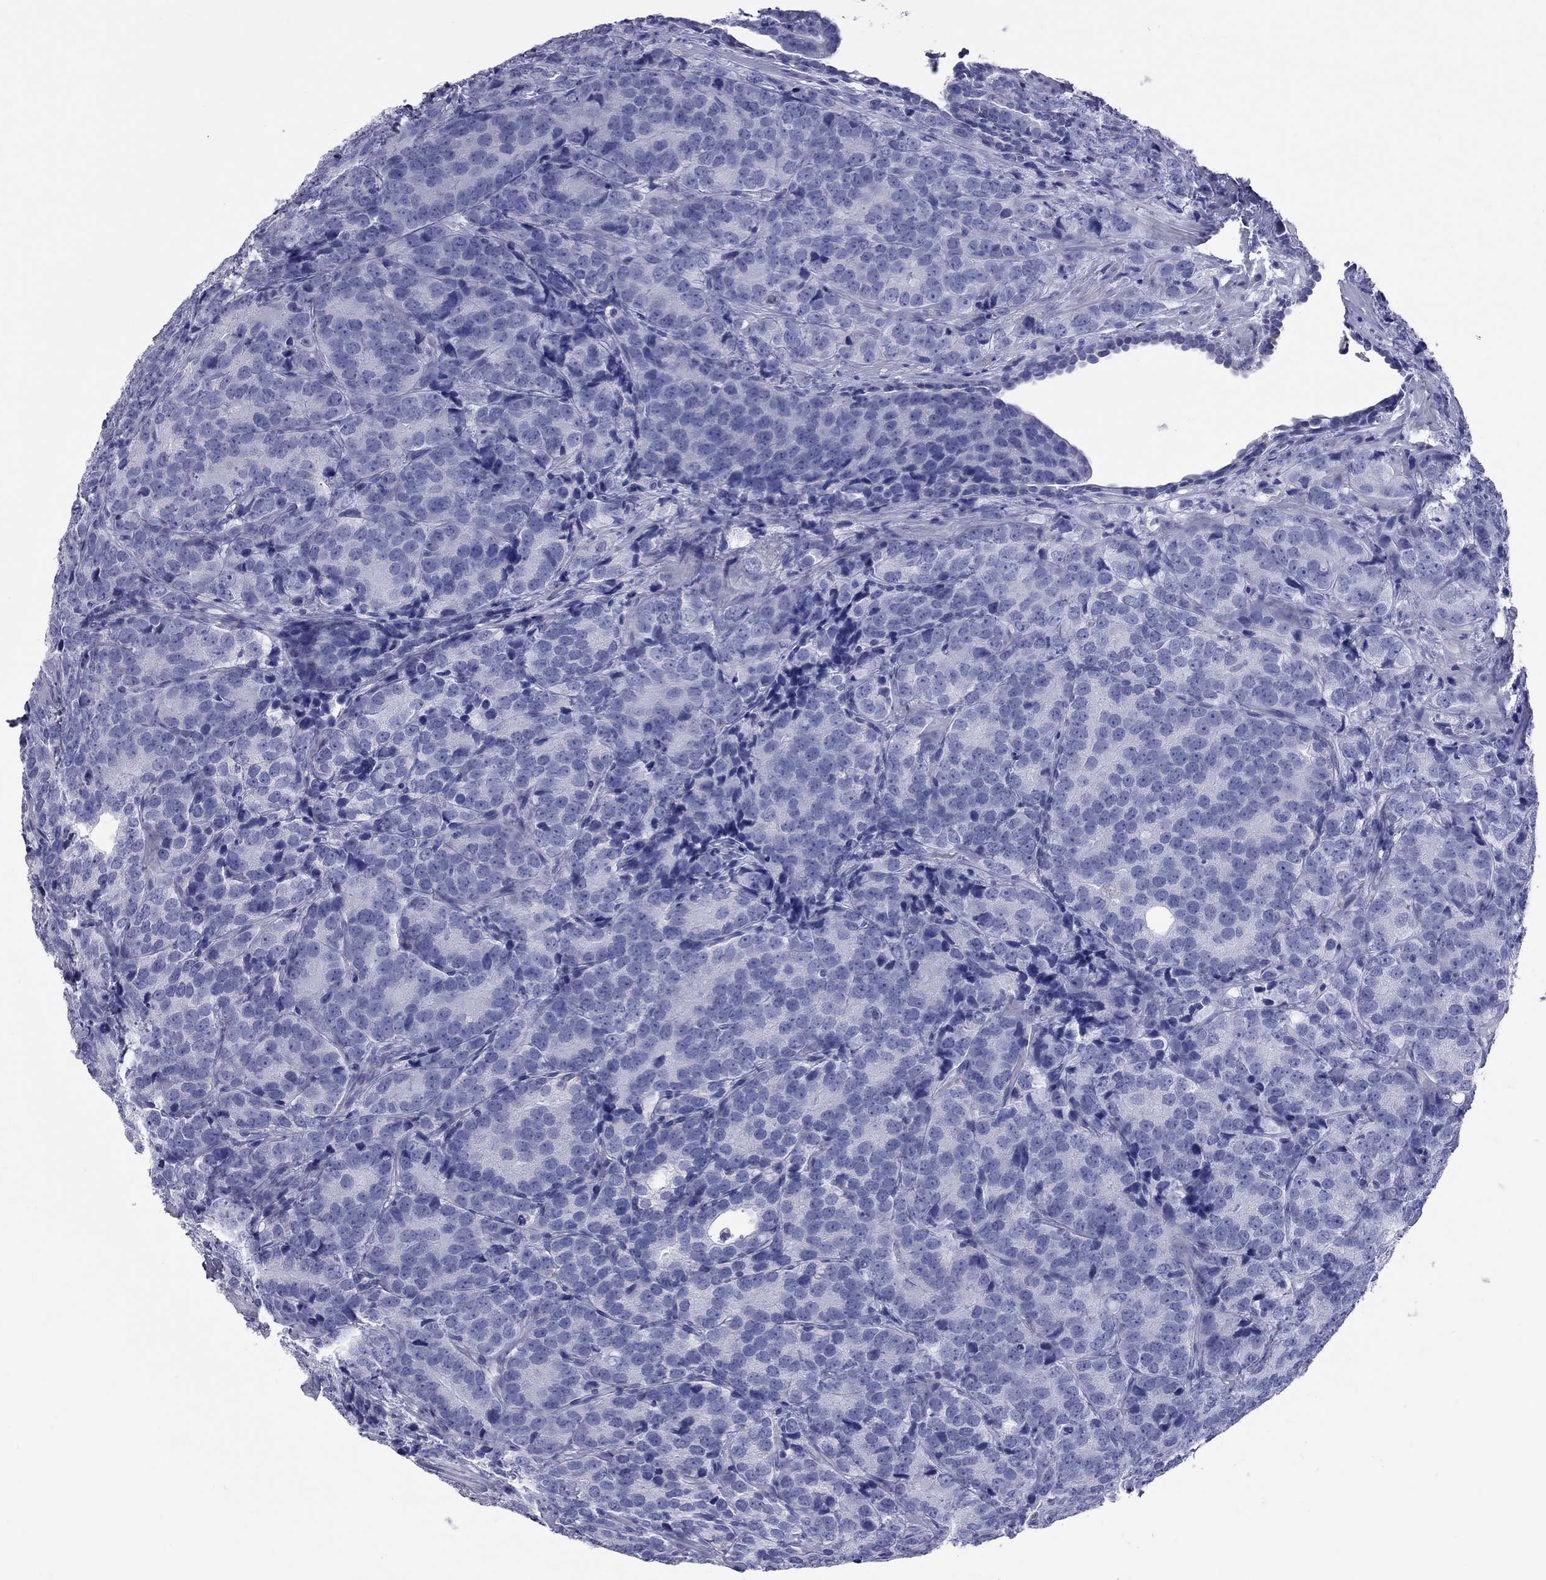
{"staining": {"intensity": "negative", "quantity": "none", "location": "none"}, "tissue": "prostate cancer", "cell_type": "Tumor cells", "image_type": "cancer", "snomed": [{"axis": "morphology", "description": "Adenocarcinoma, NOS"}, {"axis": "topography", "description": "Prostate"}], "caption": "Immunohistochemical staining of human prostate cancer (adenocarcinoma) demonstrates no significant expression in tumor cells.", "gene": "VSIG10", "patient": {"sex": "male", "age": 71}}